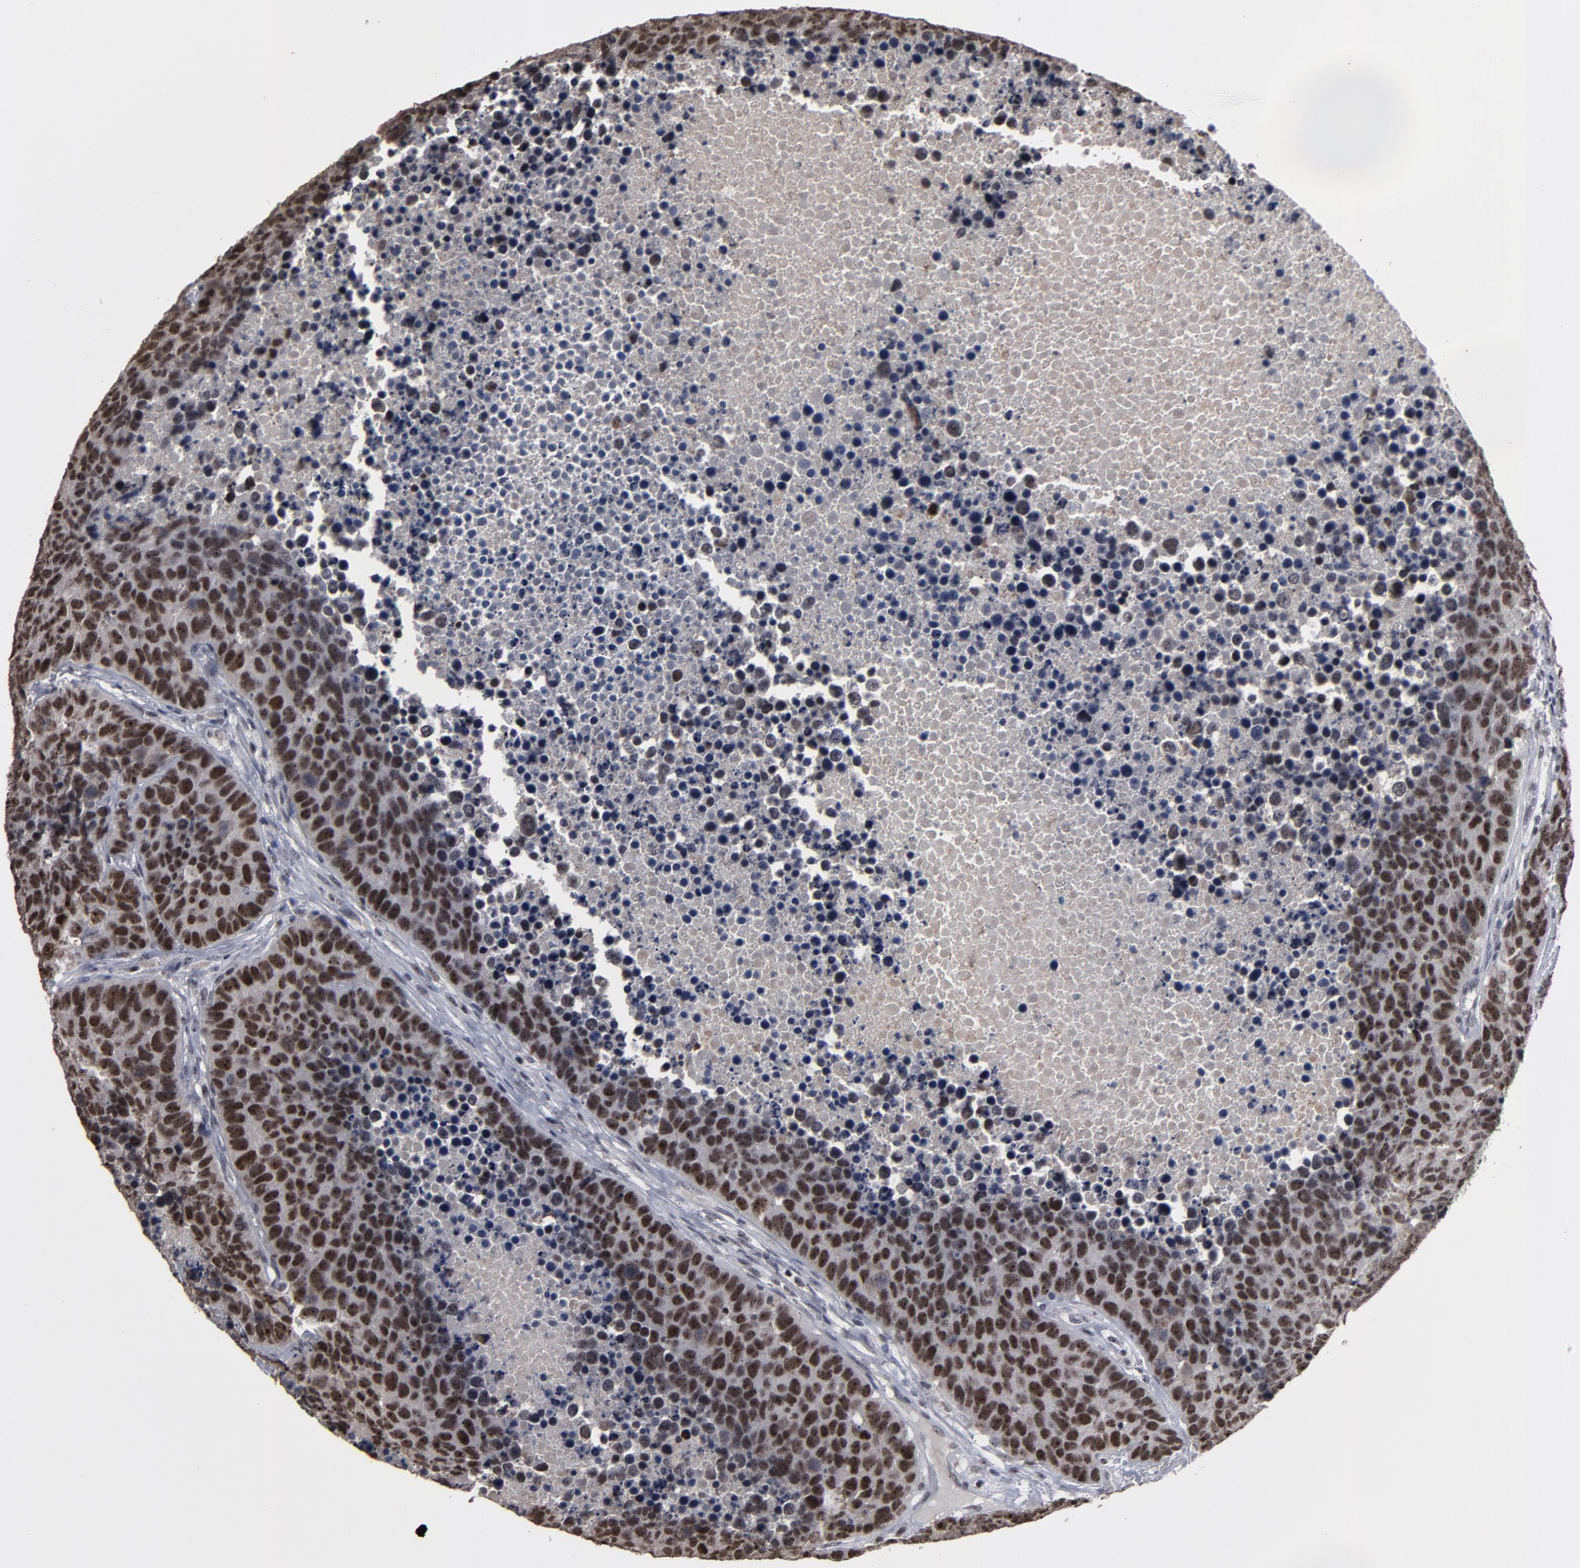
{"staining": {"intensity": "strong", "quantity": ">75%", "location": "nuclear"}, "tissue": "carcinoid", "cell_type": "Tumor cells", "image_type": "cancer", "snomed": [{"axis": "morphology", "description": "Carcinoid, malignant, NOS"}, {"axis": "topography", "description": "Lung"}], "caption": "High-magnification brightfield microscopy of malignant carcinoid stained with DAB (3,3'-diaminobenzidine) (brown) and counterstained with hematoxylin (blue). tumor cells exhibit strong nuclear positivity is present in approximately>75% of cells.", "gene": "SSRP1", "patient": {"sex": "male", "age": 60}}